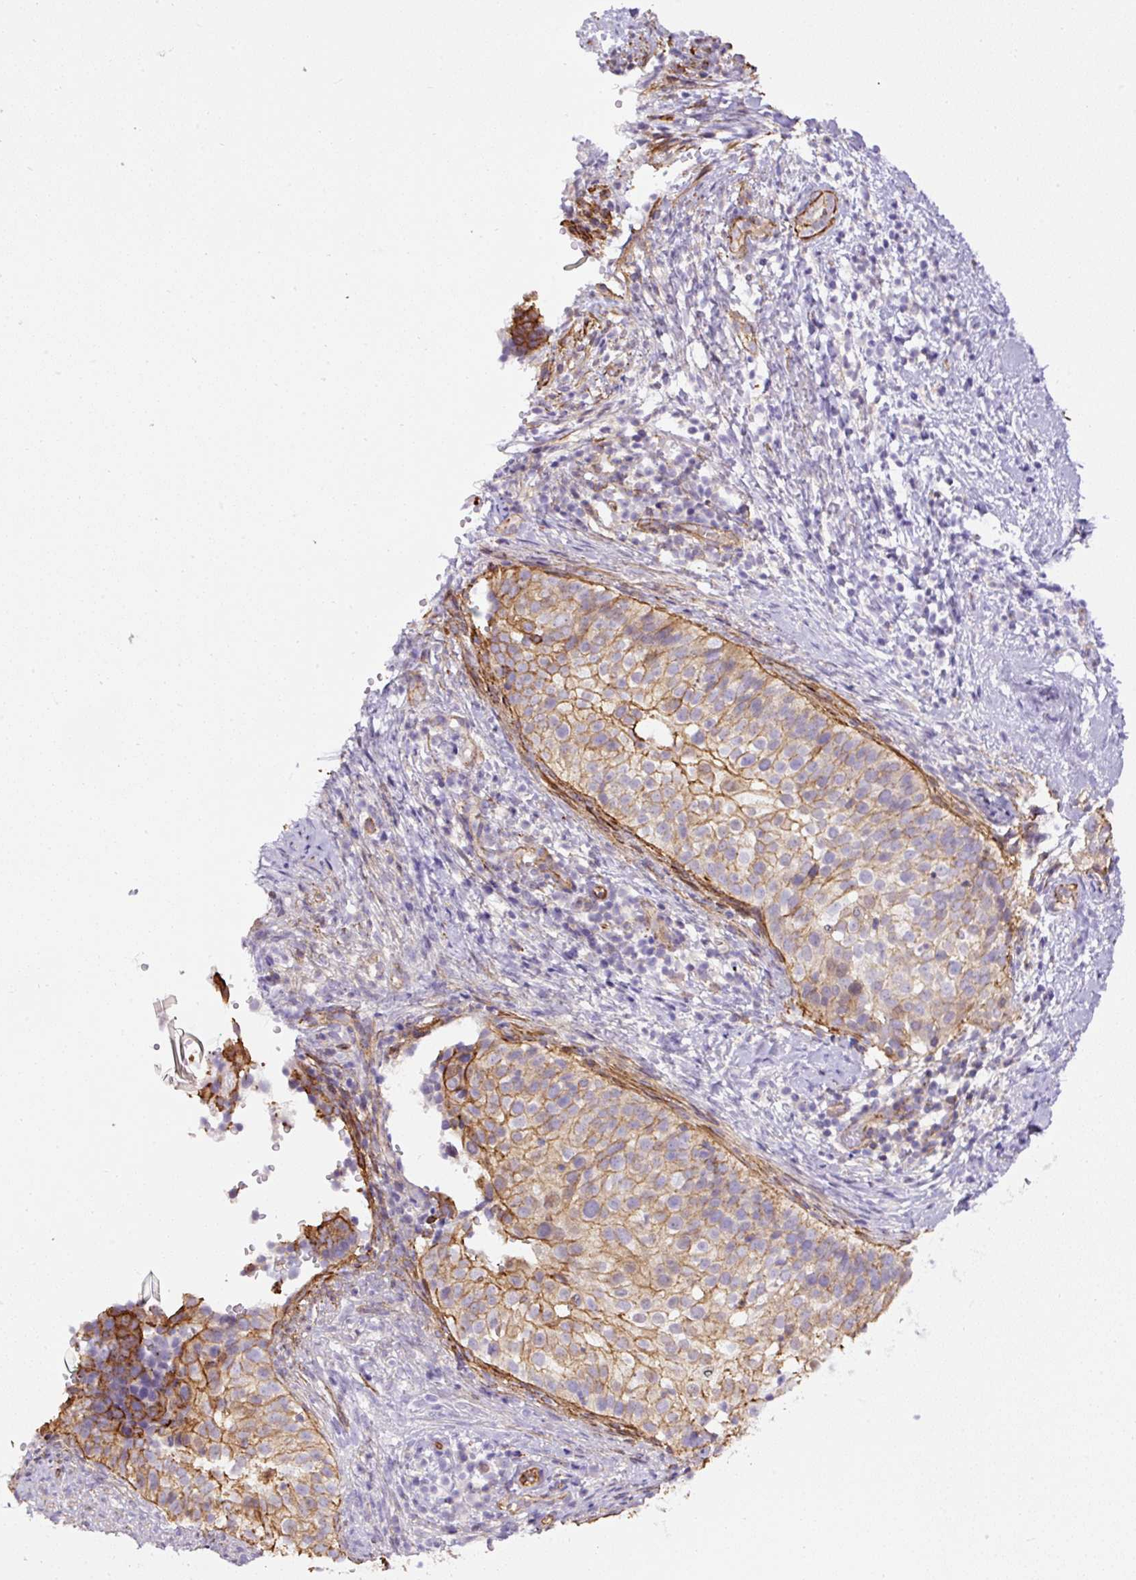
{"staining": {"intensity": "moderate", "quantity": ">75%", "location": "cytoplasmic/membranous"}, "tissue": "cervical cancer", "cell_type": "Tumor cells", "image_type": "cancer", "snomed": [{"axis": "morphology", "description": "Squamous cell carcinoma, NOS"}, {"axis": "topography", "description": "Cervix"}], "caption": "Cervical cancer (squamous cell carcinoma) stained for a protein displays moderate cytoplasmic/membranous positivity in tumor cells. Immunohistochemistry stains the protein in brown and the nuclei are stained blue.", "gene": "B3GALT5", "patient": {"sex": "female", "age": 44}}